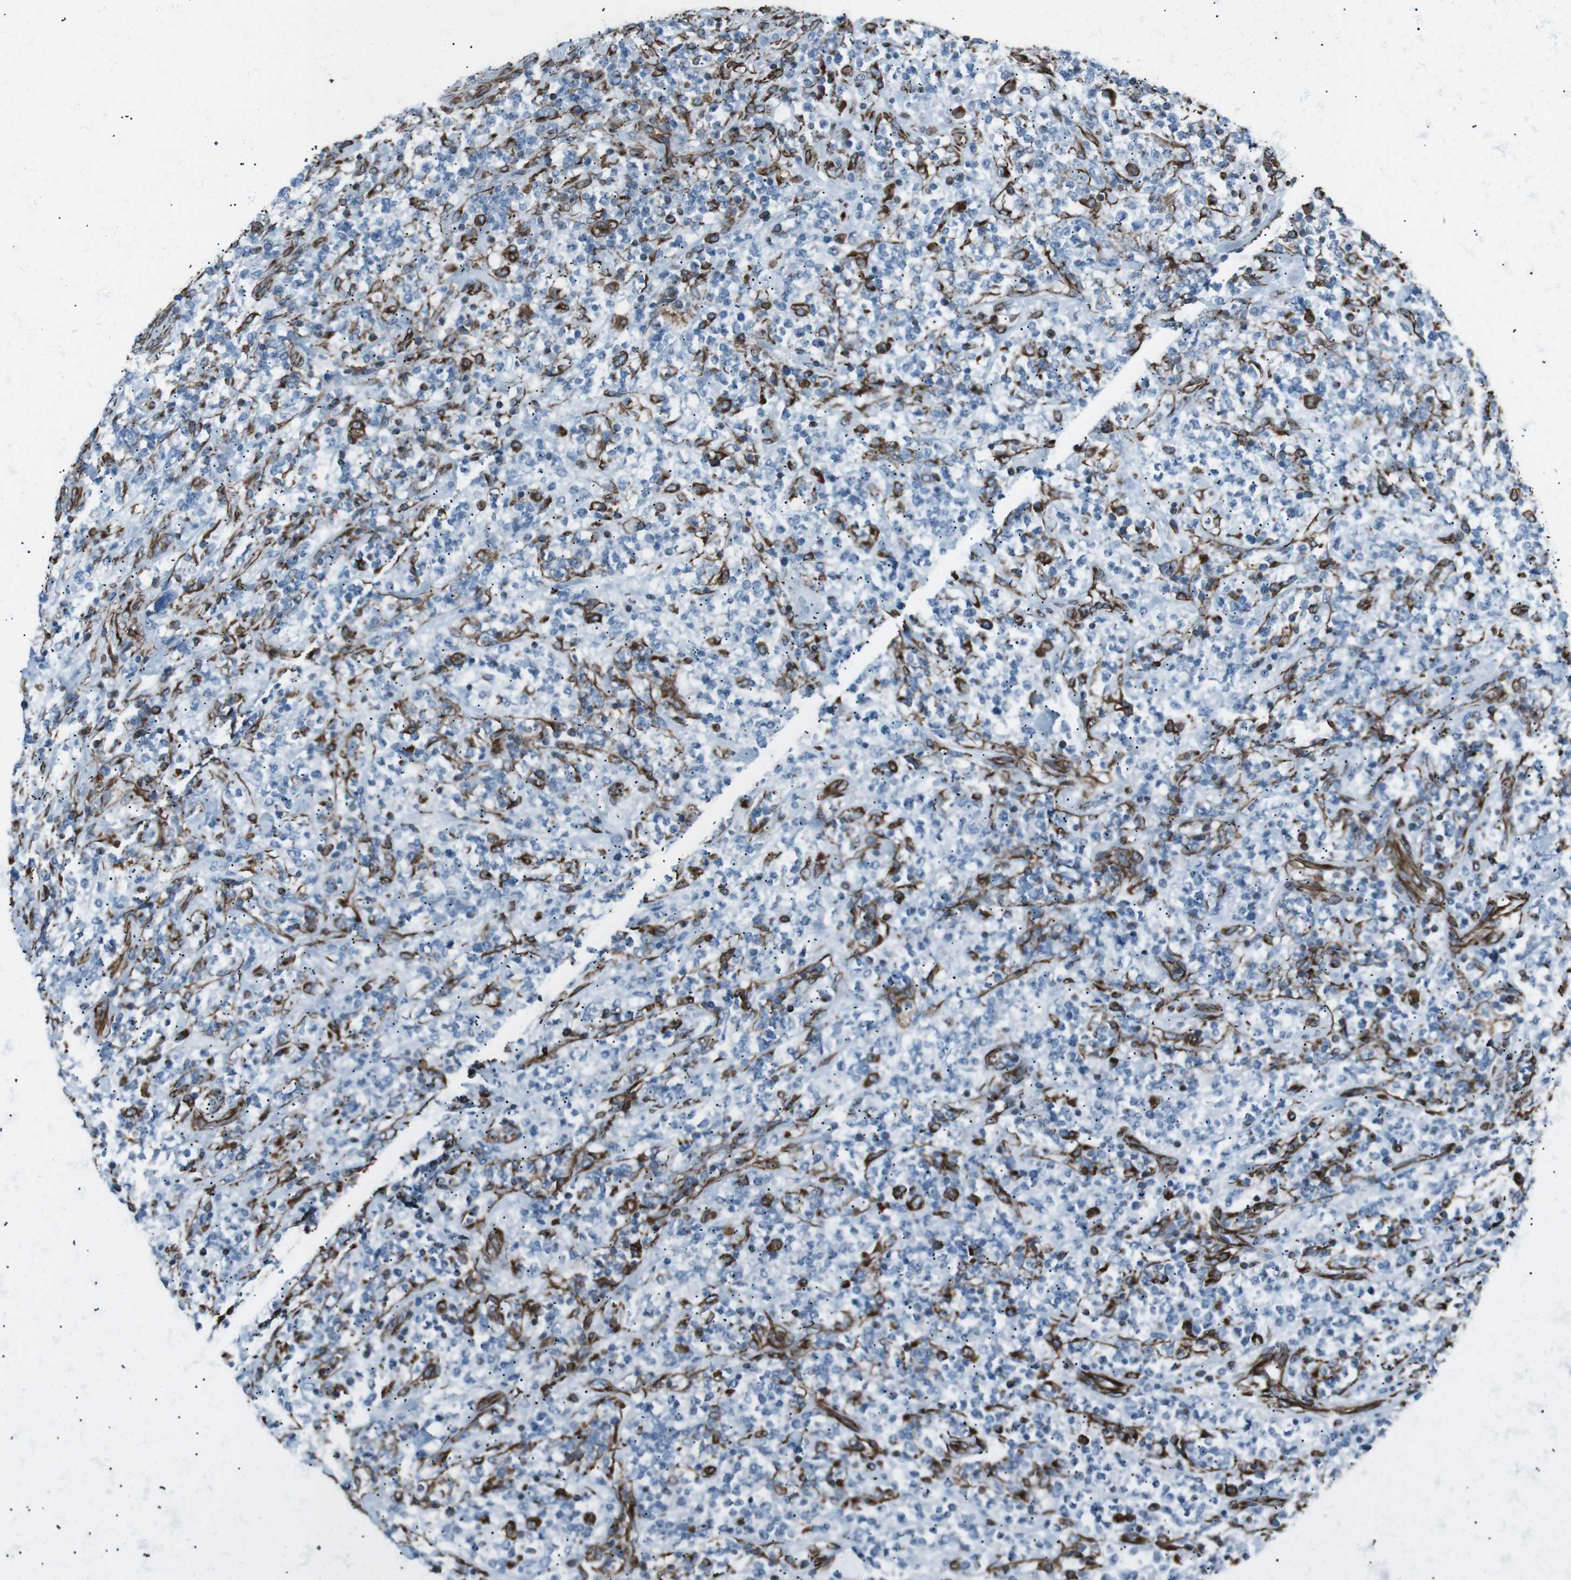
{"staining": {"intensity": "strong", "quantity": "<25%", "location": "cytoplasmic/membranous"}, "tissue": "lymphoma", "cell_type": "Tumor cells", "image_type": "cancer", "snomed": [{"axis": "morphology", "description": "Malignant lymphoma, non-Hodgkin's type, High grade"}, {"axis": "topography", "description": "Soft tissue"}], "caption": "Immunohistochemistry (IHC) of human lymphoma displays medium levels of strong cytoplasmic/membranous positivity in approximately <25% of tumor cells.", "gene": "ZDHHC6", "patient": {"sex": "male", "age": 18}}